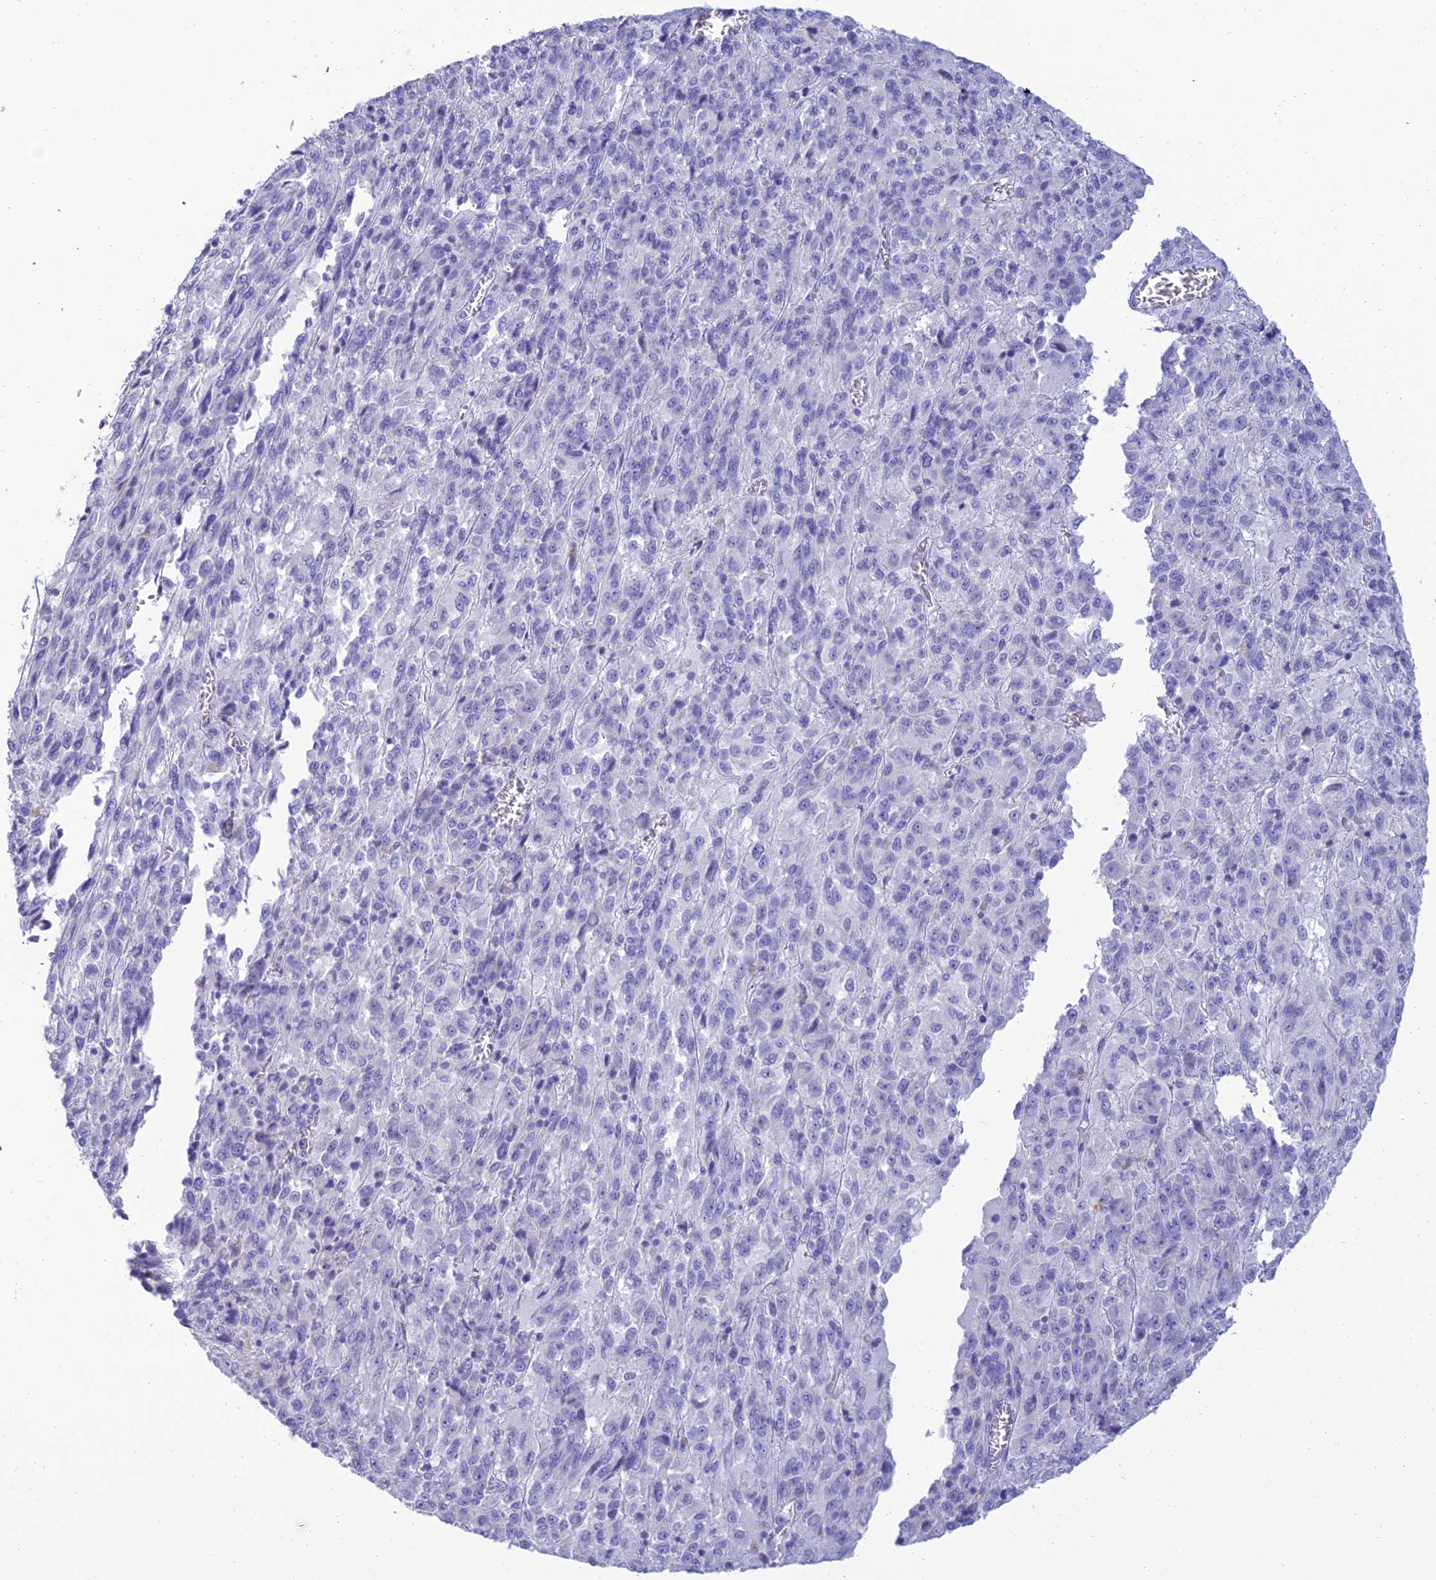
{"staining": {"intensity": "negative", "quantity": "none", "location": "none"}, "tissue": "melanoma", "cell_type": "Tumor cells", "image_type": "cancer", "snomed": [{"axis": "morphology", "description": "Malignant melanoma, Metastatic site"}, {"axis": "topography", "description": "Lung"}], "caption": "Immunohistochemistry of malignant melanoma (metastatic site) exhibits no staining in tumor cells.", "gene": "MAL2", "patient": {"sex": "male", "age": 64}}